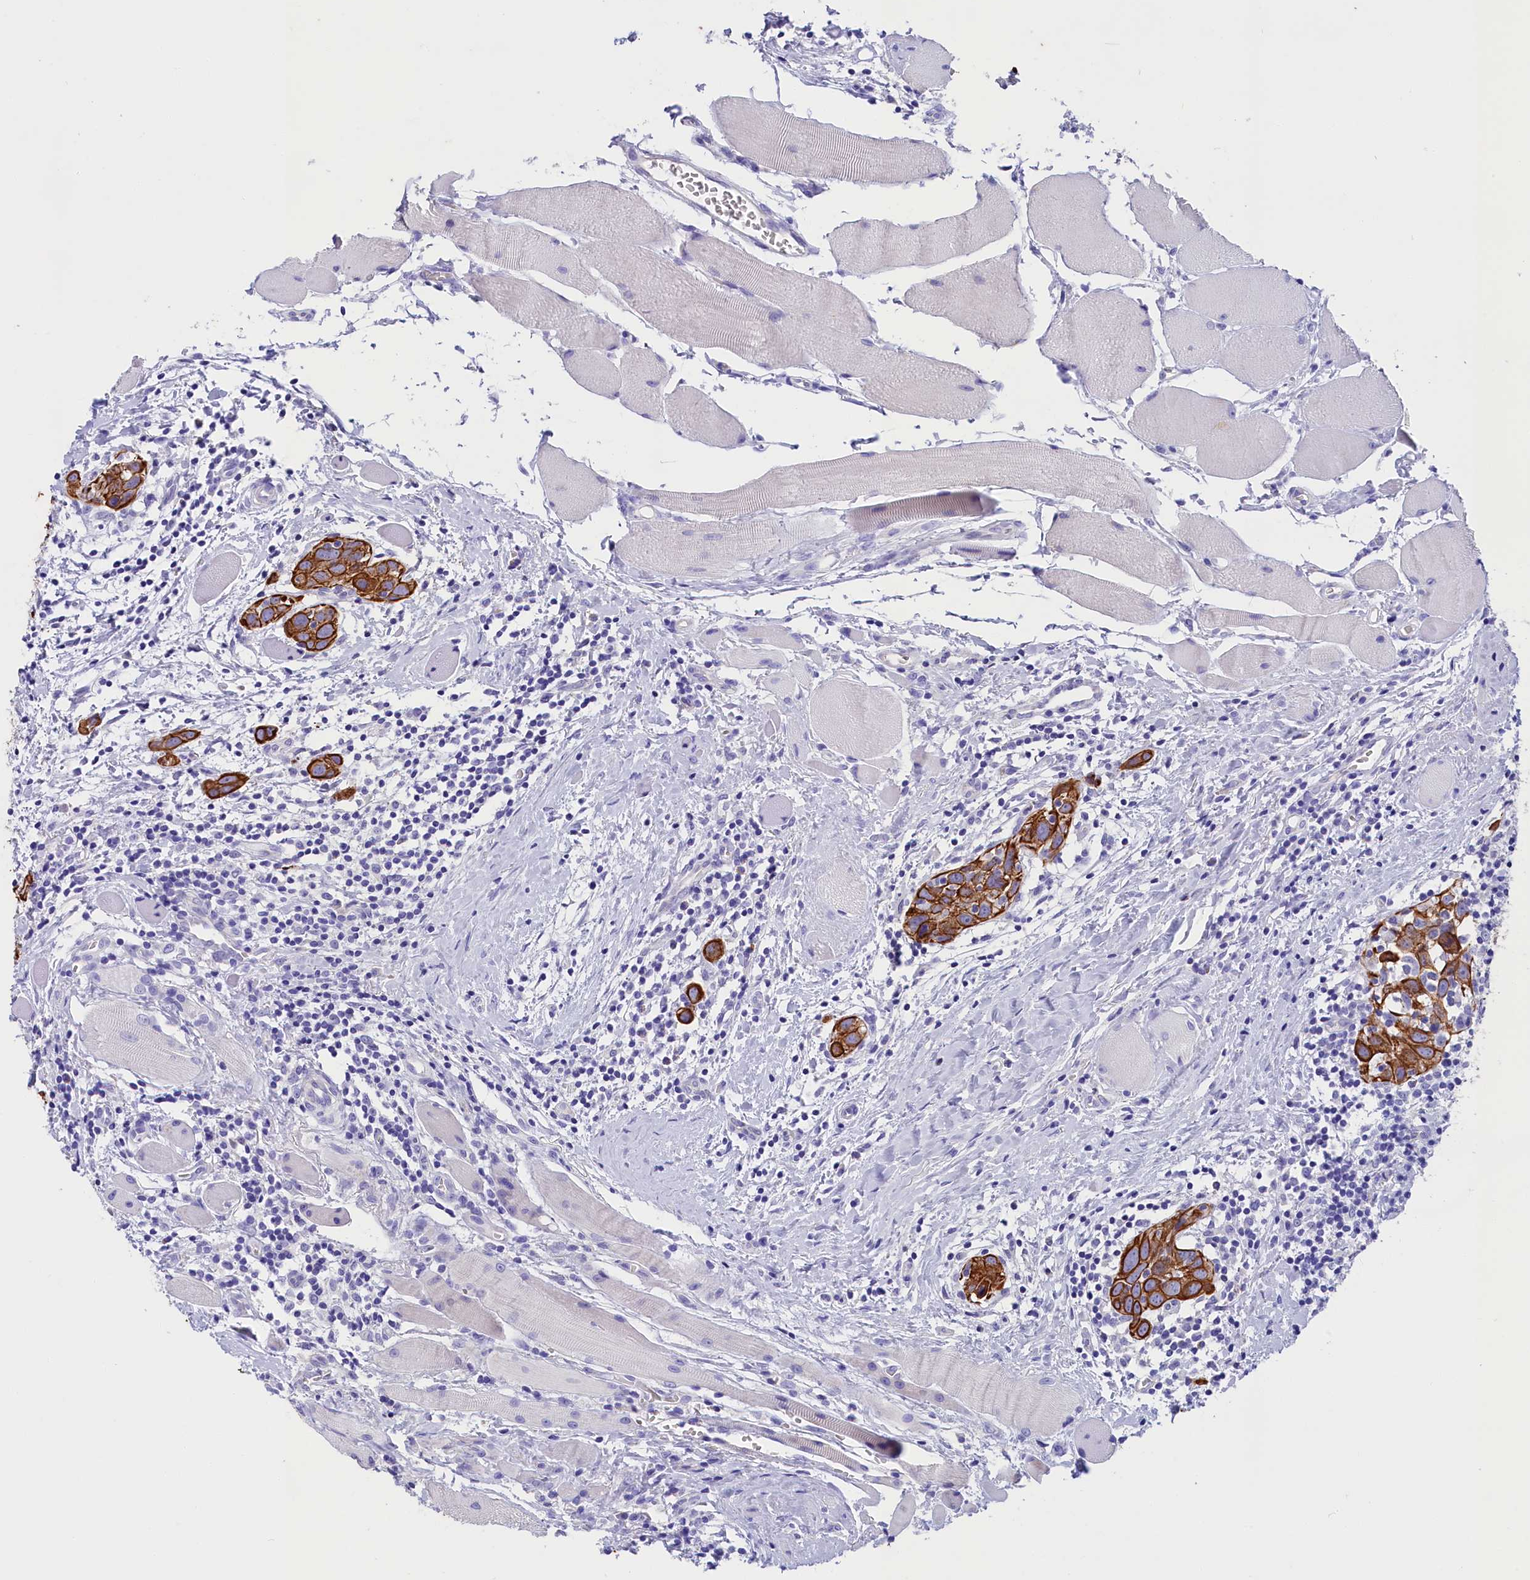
{"staining": {"intensity": "strong", "quantity": ">75%", "location": "cytoplasmic/membranous"}, "tissue": "head and neck cancer", "cell_type": "Tumor cells", "image_type": "cancer", "snomed": [{"axis": "morphology", "description": "Squamous cell carcinoma, NOS"}, {"axis": "topography", "description": "Oral tissue"}, {"axis": "topography", "description": "Head-Neck"}], "caption": "Human head and neck cancer (squamous cell carcinoma) stained for a protein (brown) exhibits strong cytoplasmic/membranous positive positivity in about >75% of tumor cells.", "gene": "SULT2A1", "patient": {"sex": "female", "age": 50}}